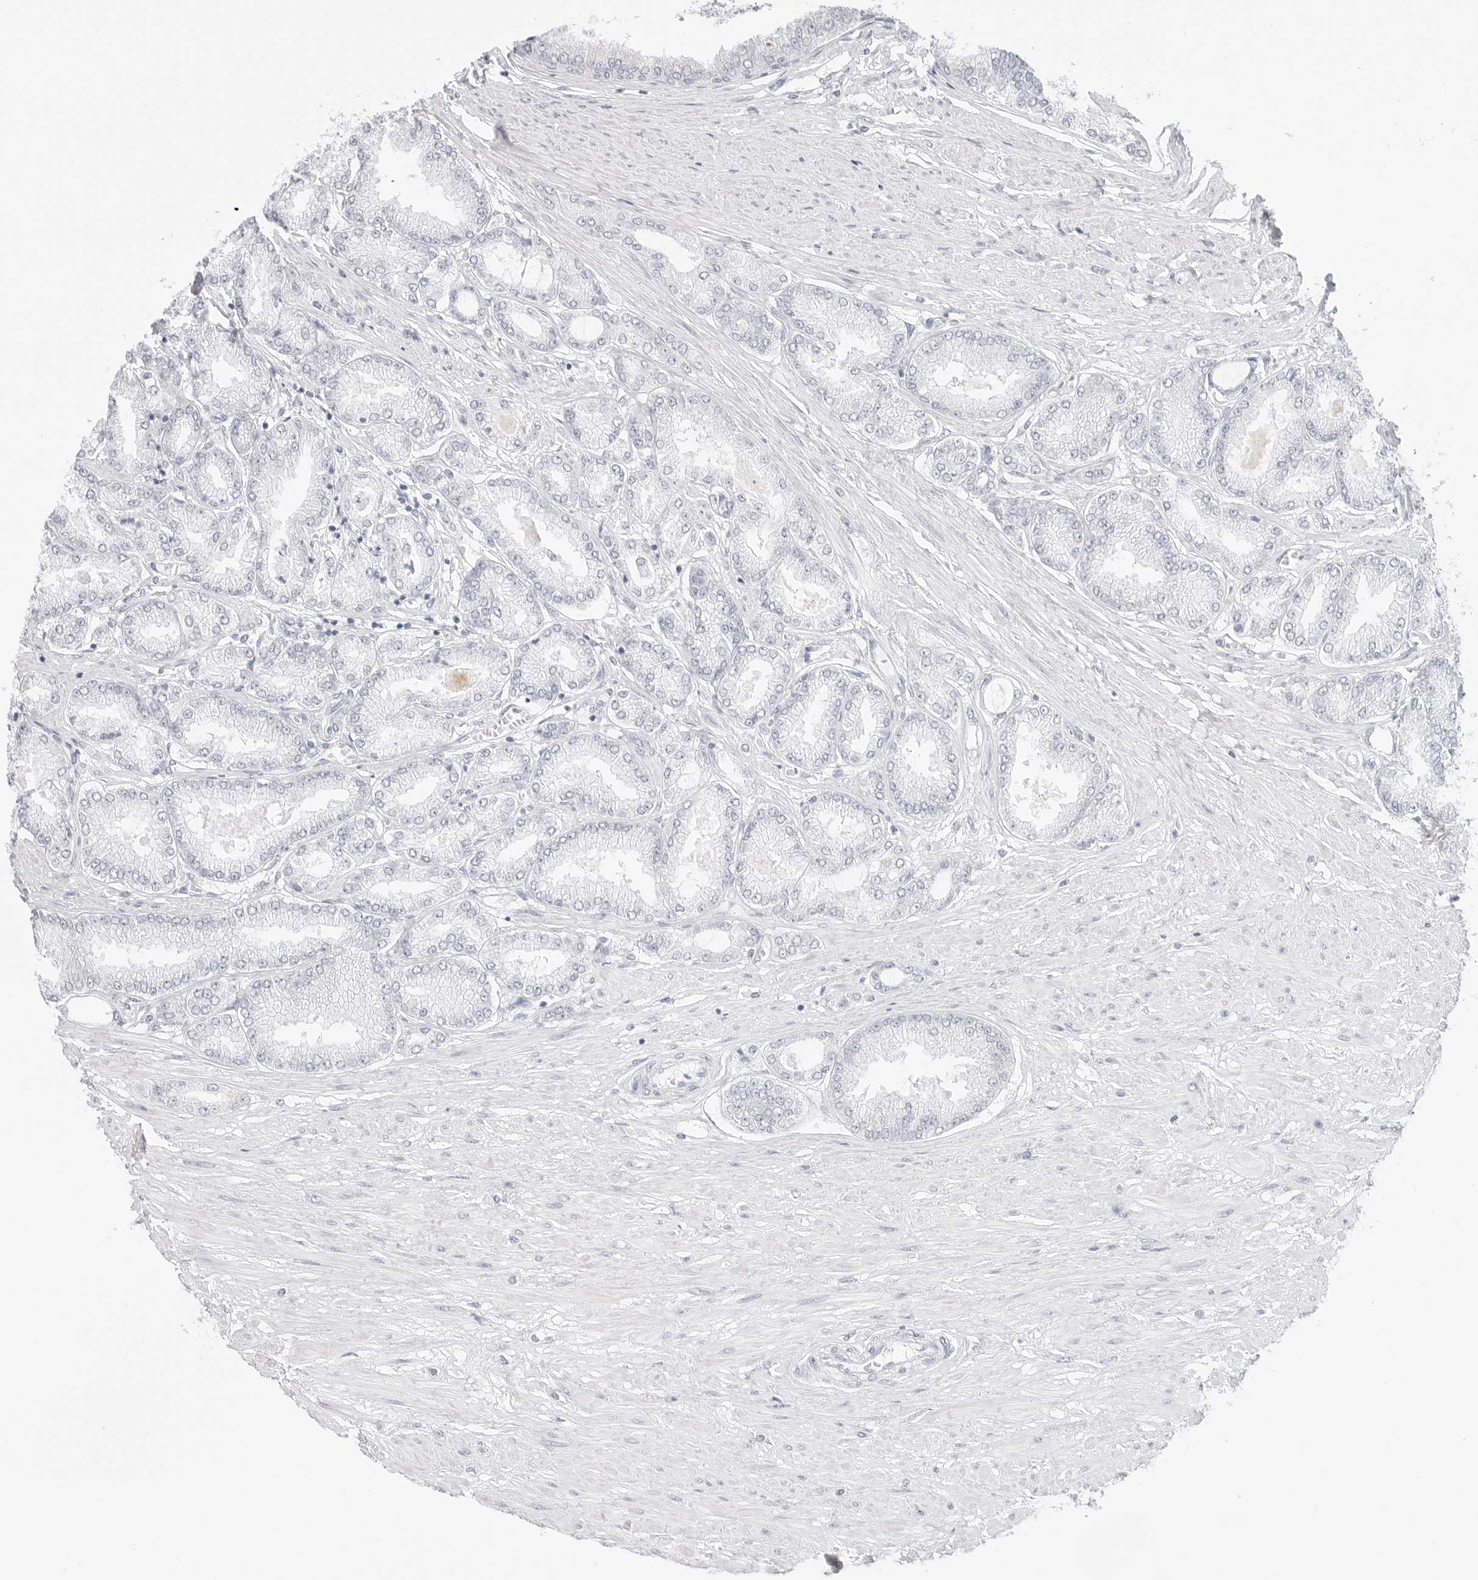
{"staining": {"intensity": "negative", "quantity": "none", "location": "none"}, "tissue": "prostate cancer", "cell_type": "Tumor cells", "image_type": "cancer", "snomed": [{"axis": "morphology", "description": "Adenocarcinoma, Low grade"}, {"axis": "topography", "description": "Prostate"}], "caption": "Human prostate cancer (low-grade adenocarcinoma) stained for a protein using immunohistochemistry (IHC) exhibits no positivity in tumor cells.", "gene": "HMGCS2", "patient": {"sex": "male", "age": 63}}